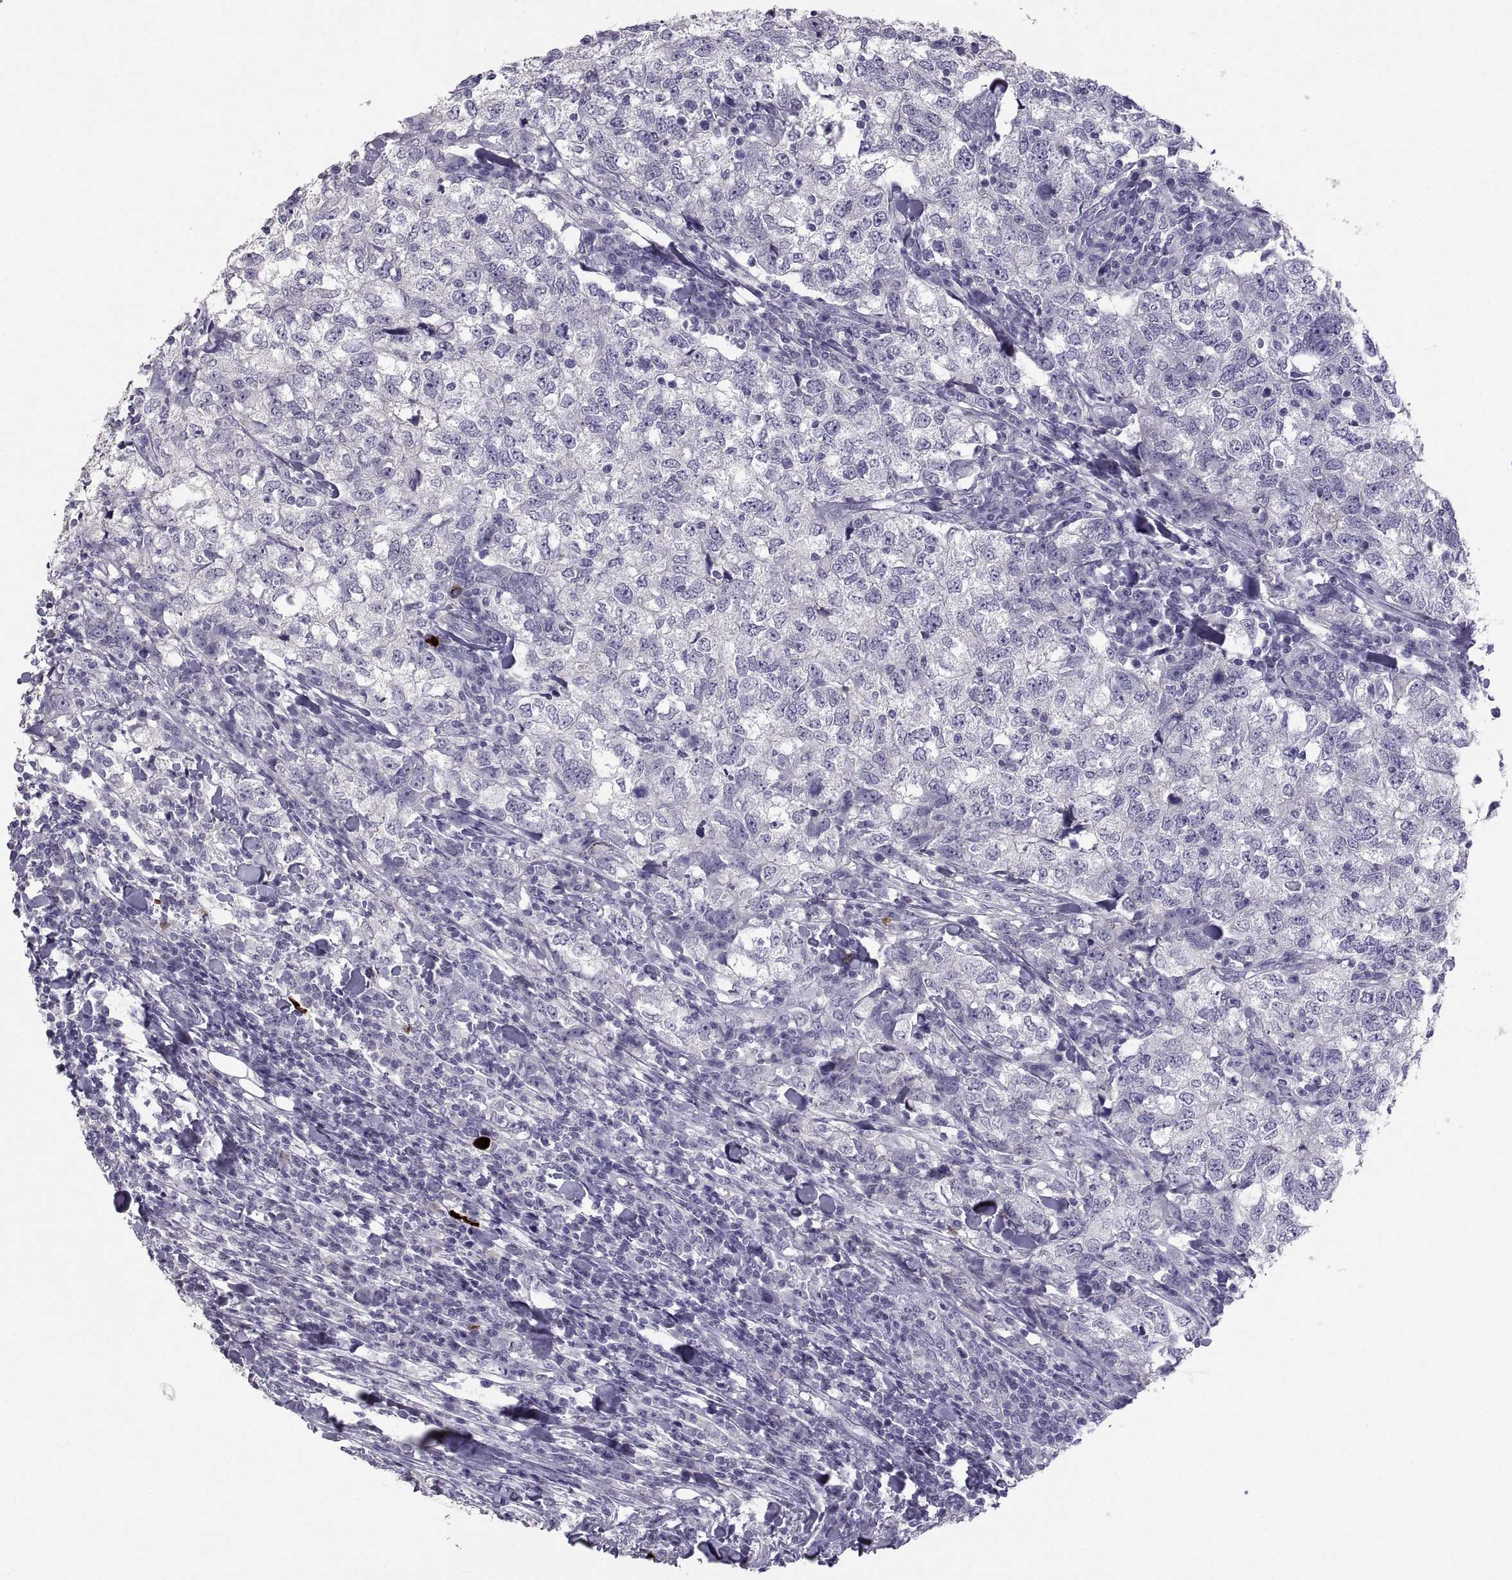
{"staining": {"intensity": "negative", "quantity": "none", "location": "none"}, "tissue": "breast cancer", "cell_type": "Tumor cells", "image_type": "cancer", "snomed": [{"axis": "morphology", "description": "Duct carcinoma"}, {"axis": "topography", "description": "Breast"}], "caption": "Immunohistochemistry image of neoplastic tissue: breast cancer stained with DAB (3,3'-diaminobenzidine) shows no significant protein positivity in tumor cells.", "gene": "IGSF1", "patient": {"sex": "female", "age": 30}}